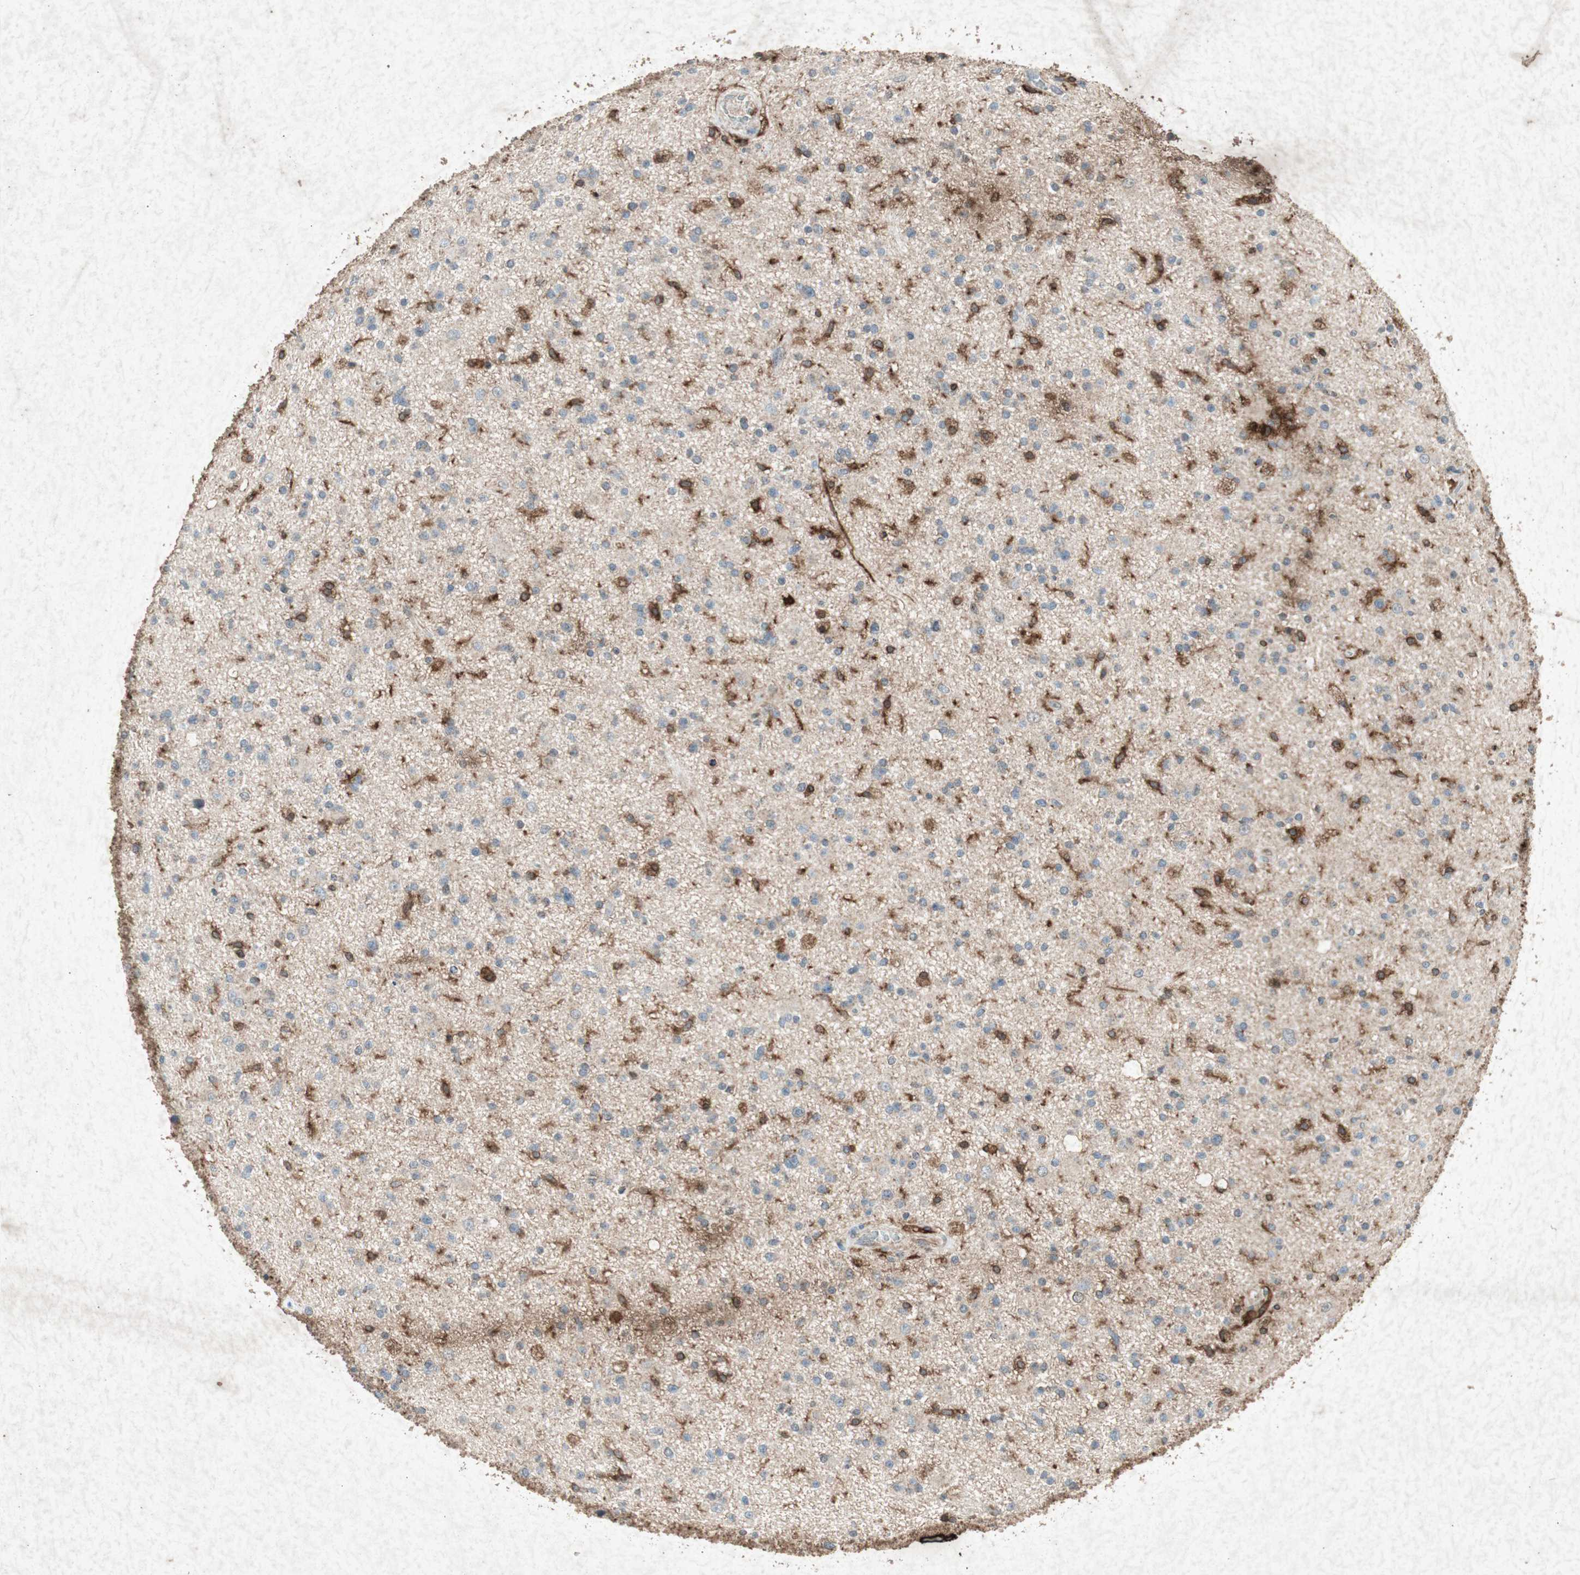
{"staining": {"intensity": "weak", "quantity": "25%-75%", "location": "cytoplasmic/membranous"}, "tissue": "glioma", "cell_type": "Tumor cells", "image_type": "cancer", "snomed": [{"axis": "morphology", "description": "Glioma, malignant, High grade"}, {"axis": "topography", "description": "Brain"}], "caption": "Brown immunohistochemical staining in human malignant glioma (high-grade) demonstrates weak cytoplasmic/membranous staining in about 25%-75% of tumor cells.", "gene": "TYROBP", "patient": {"sex": "male", "age": 33}}